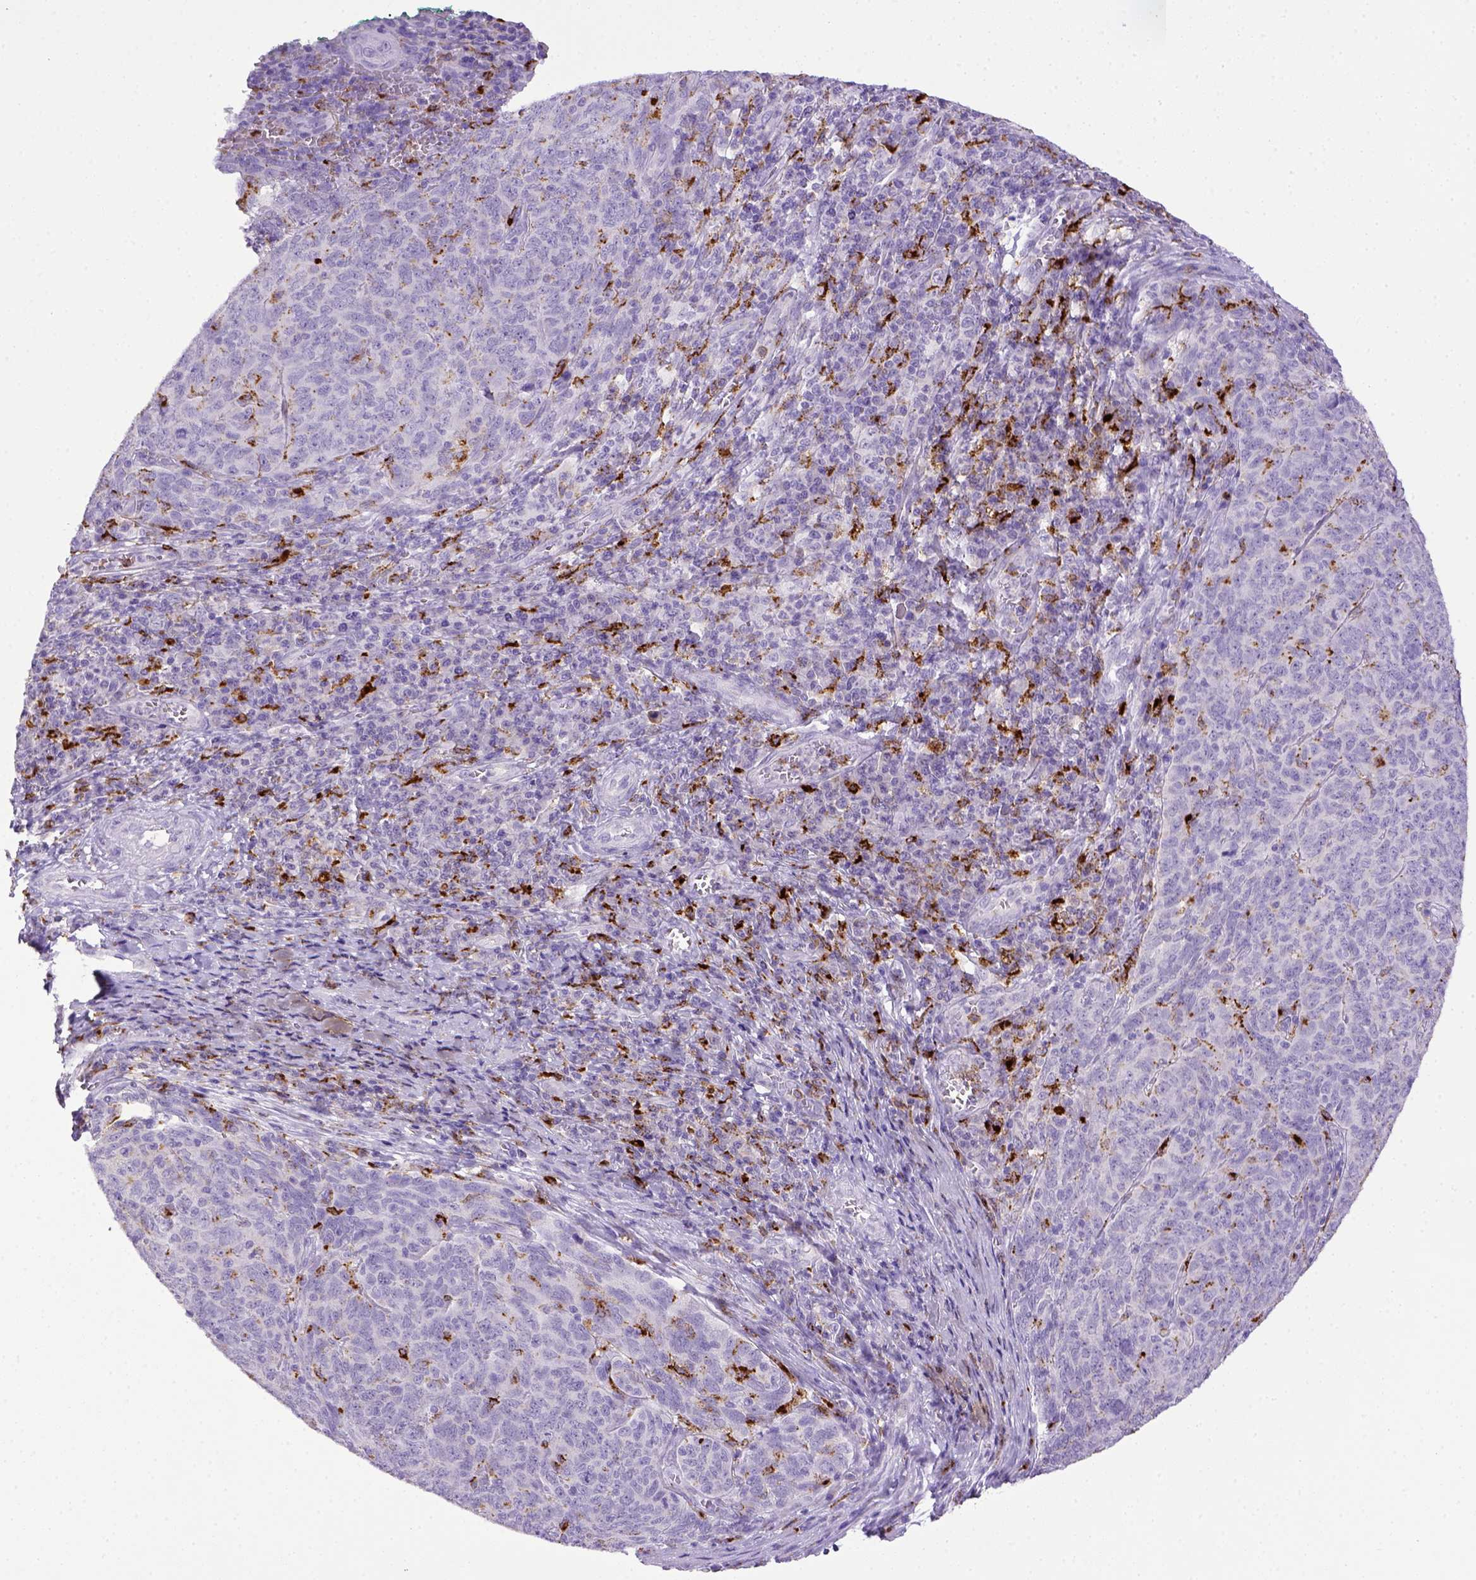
{"staining": {"intensity": "negative", "quantity": "none", "location": "none"}, "tissue": "skin cancer", "cell_type": "Tumor cells", "image_type": "cancer", "snomed": [{"axis": "morphology", "description": "Squamous cell carcinoma, NOS"}, {"axis": "topography", "description": "Skin"}, {"axis": "topography", "description": "Anal"}], "caption": "Immunohistochemical staining of skin squamous cell carcinoma reveals no significant staining in tumor cells. (DAB (3,3'-diaminobenzidine) immunohistochemistry, high magnification).", "gene": "CD68", "patient": {"sex": "female", "age": 51}}